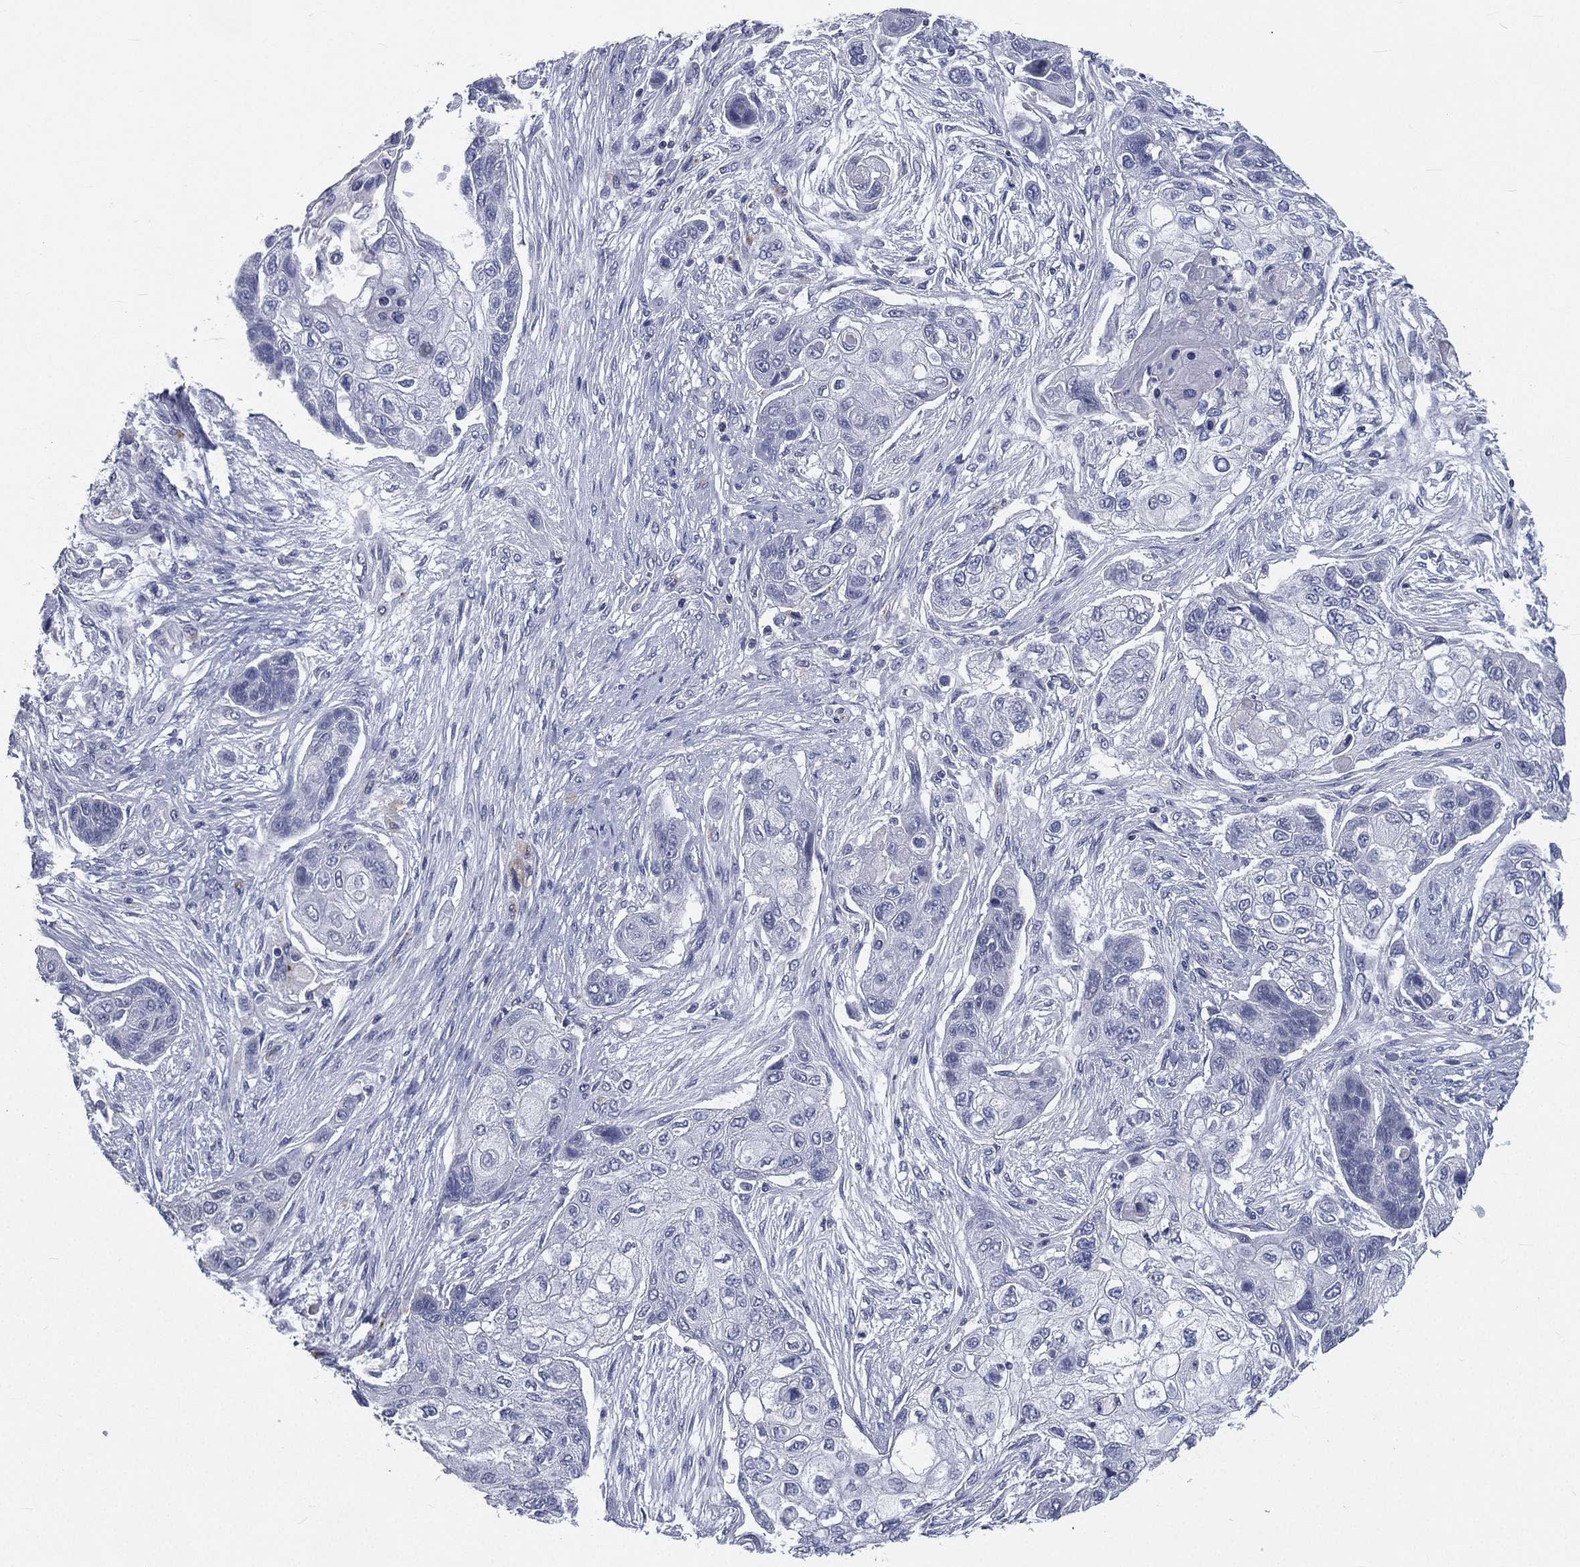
{"staining": {"intensity": "negative", "quantity": "none", "location": "none"}, "tissue": "lung cancer", "cell_type": "Tumor cells", "image_type": "cancer", "snomed": [{"axis": "morphology", "description": "Squamous cell carcinoma, NOS"}, {"axis": "topography", "description": "Lung"}], "caption": "Micrograph shows no protein expression in tumor cells of lung cancer tissue.", "gene": "IFT27", "patient": {"sex": "male", "age": 69}}